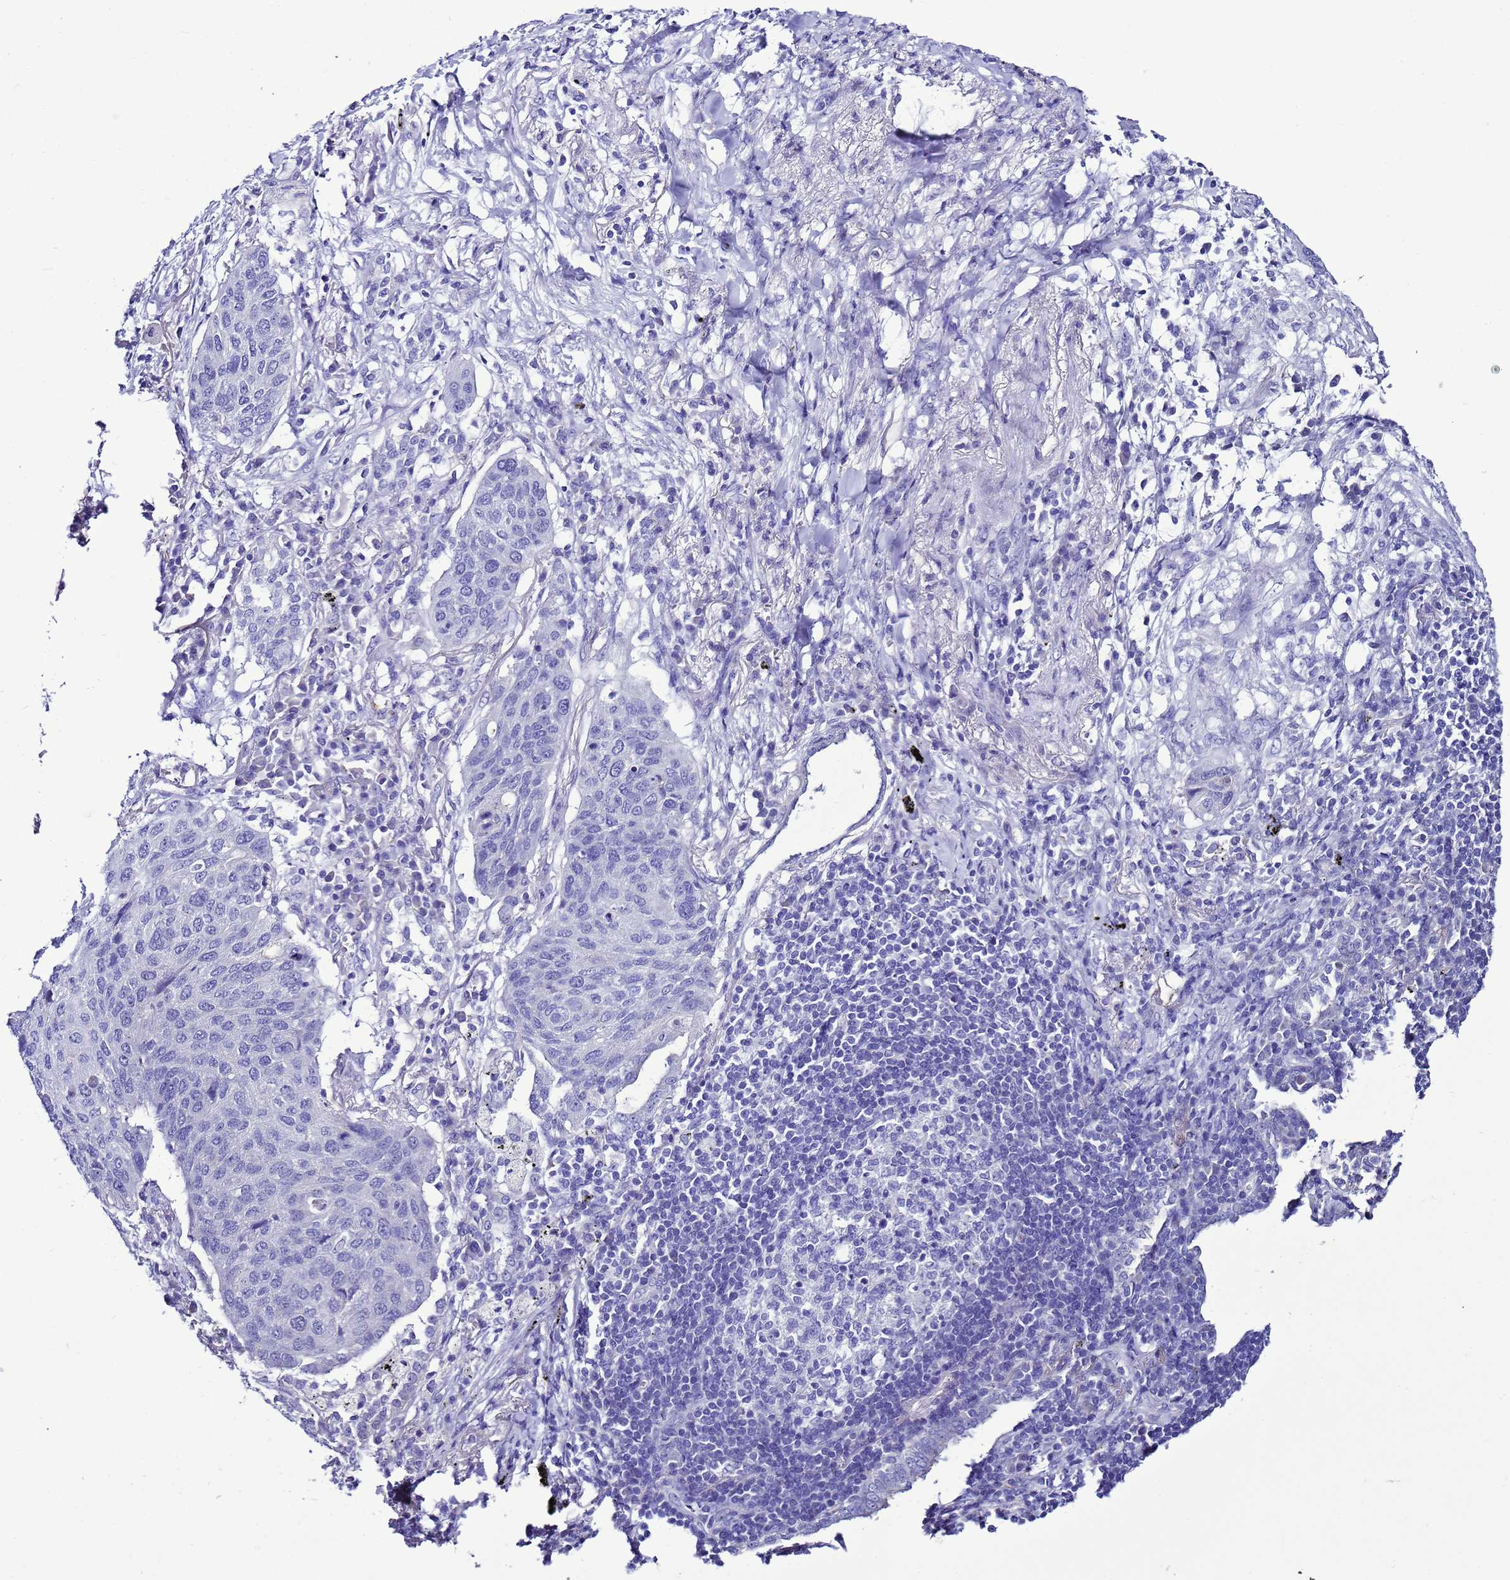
{"staining": {"intensity": "negative", "quantity": "none", "location": "none"}, "tissue": "lung cancer", "cell_type": "Tumor cells", "image_type": "cancer", "snomed": [{"axis": "morphology", "description": "Squamous cell carcinoma, NOS"}, {"axis": "topography", "description": "Lung"}], "caption": "Immunohistochemistry (IHC) micrograph of neoplastic tissue: lung cancer (squamous cell carcinoma) stained with DAB exhibits no significant protein expression in tumor cells. Nuclei are stained in blue.", "gene": "BEST2", "patient": {"sex": "female", "age": 63}}